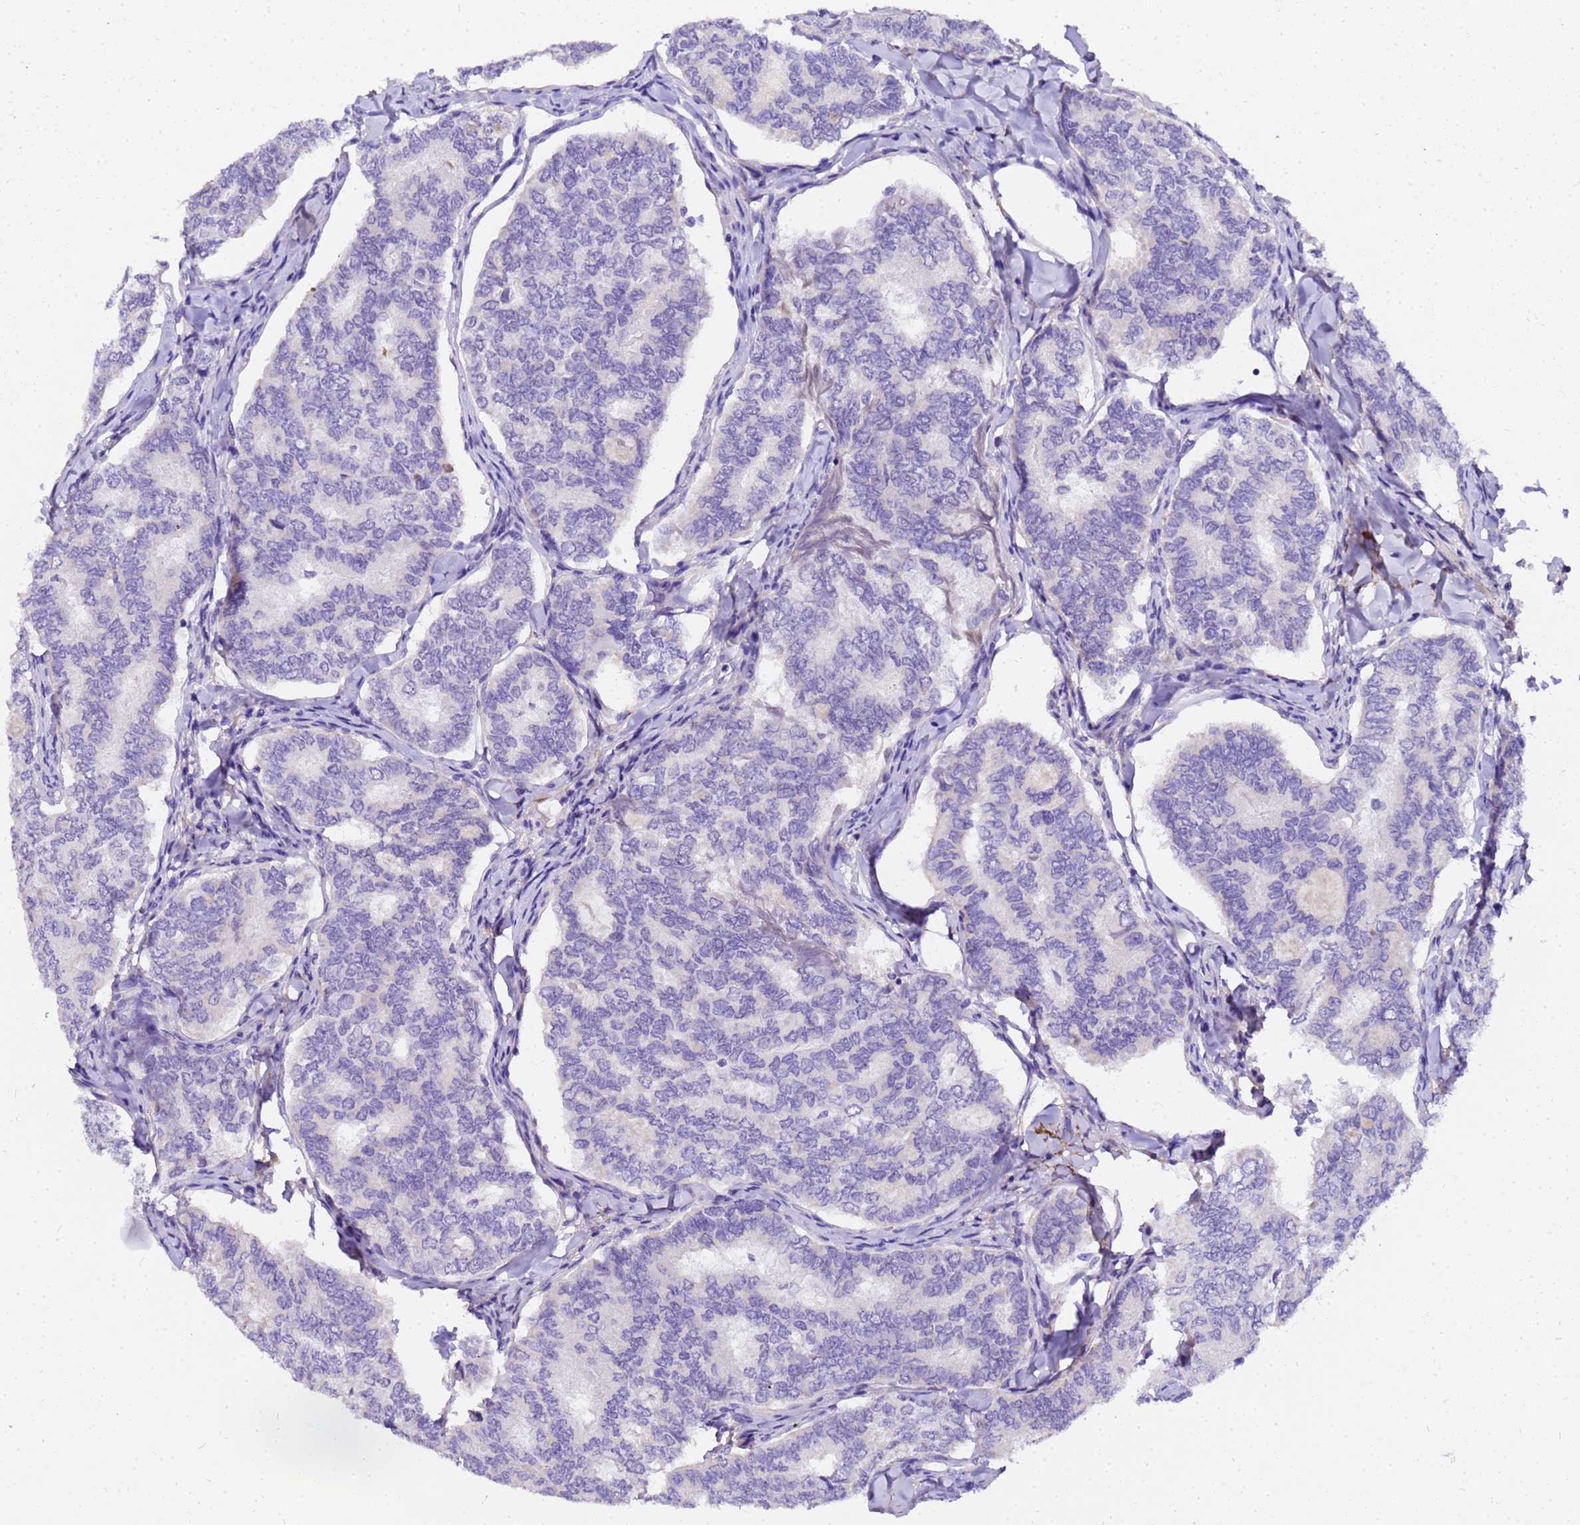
{"staining": {"intensity": "negative", "quantity": "none", "location": "none"}, "tissue": "thyroid cancer", "cell_type": "Tumor cells", "image_type": "cancer", "snomed": [{"axis": "morphology", "description": "Papillary adenocarcinoma, NOS"}, {"axis": "topography", "description": "Thyroid gland"}], "caption": "Photomicrograph shows no protein staining in tumor cells of thyroid cancer (papillary adenocarcinoma) tissue.", "gene": "HSPB6", "patient": {"sex": "female", "age": 35}}